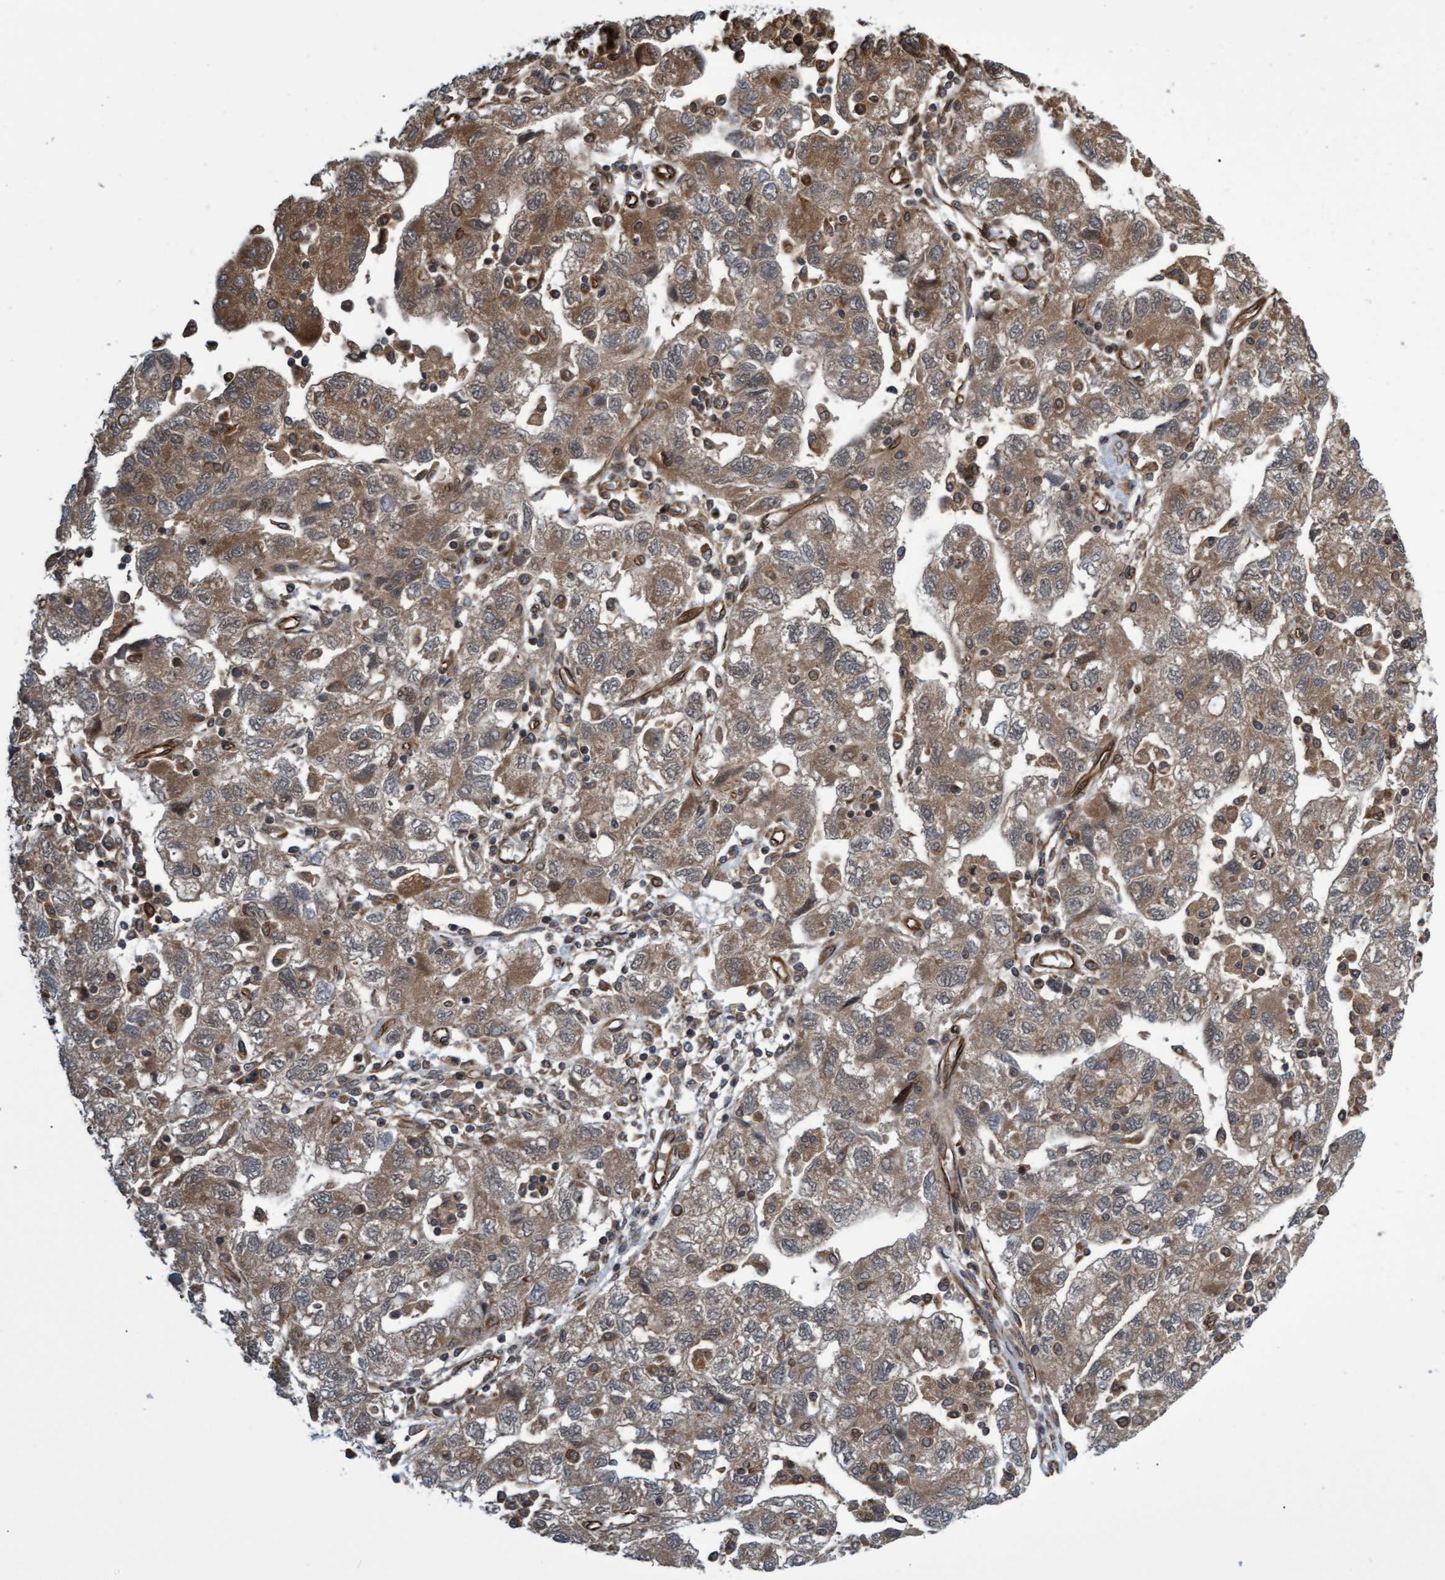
{"staining": {"intensity": "moderate", "quantity": ">75%", "location": "cytoplasmic/membranous"}, "tissue": "ovarian cancer", "cell_type": "Tumor cells", "image_type": "cancer", "snomed": [{"axis": "morphology", "description": "Carcinoma, NOS"}, {"axis": "morphology", "description": "Cystadenocarcinoma, serous, NOS"}, {"axis": "topography", "description": "Ovary"}], "caption": "A high-resolution image shows IHC staining of ovarian cancer (serous cystadenocarcinoma), which exhibits moderate cytoplasmic/membranous positivity in approximately >75% of tumor cells.", "gene": "TNFRSF10B", "patient": {"sex": "female", "age": 69}}